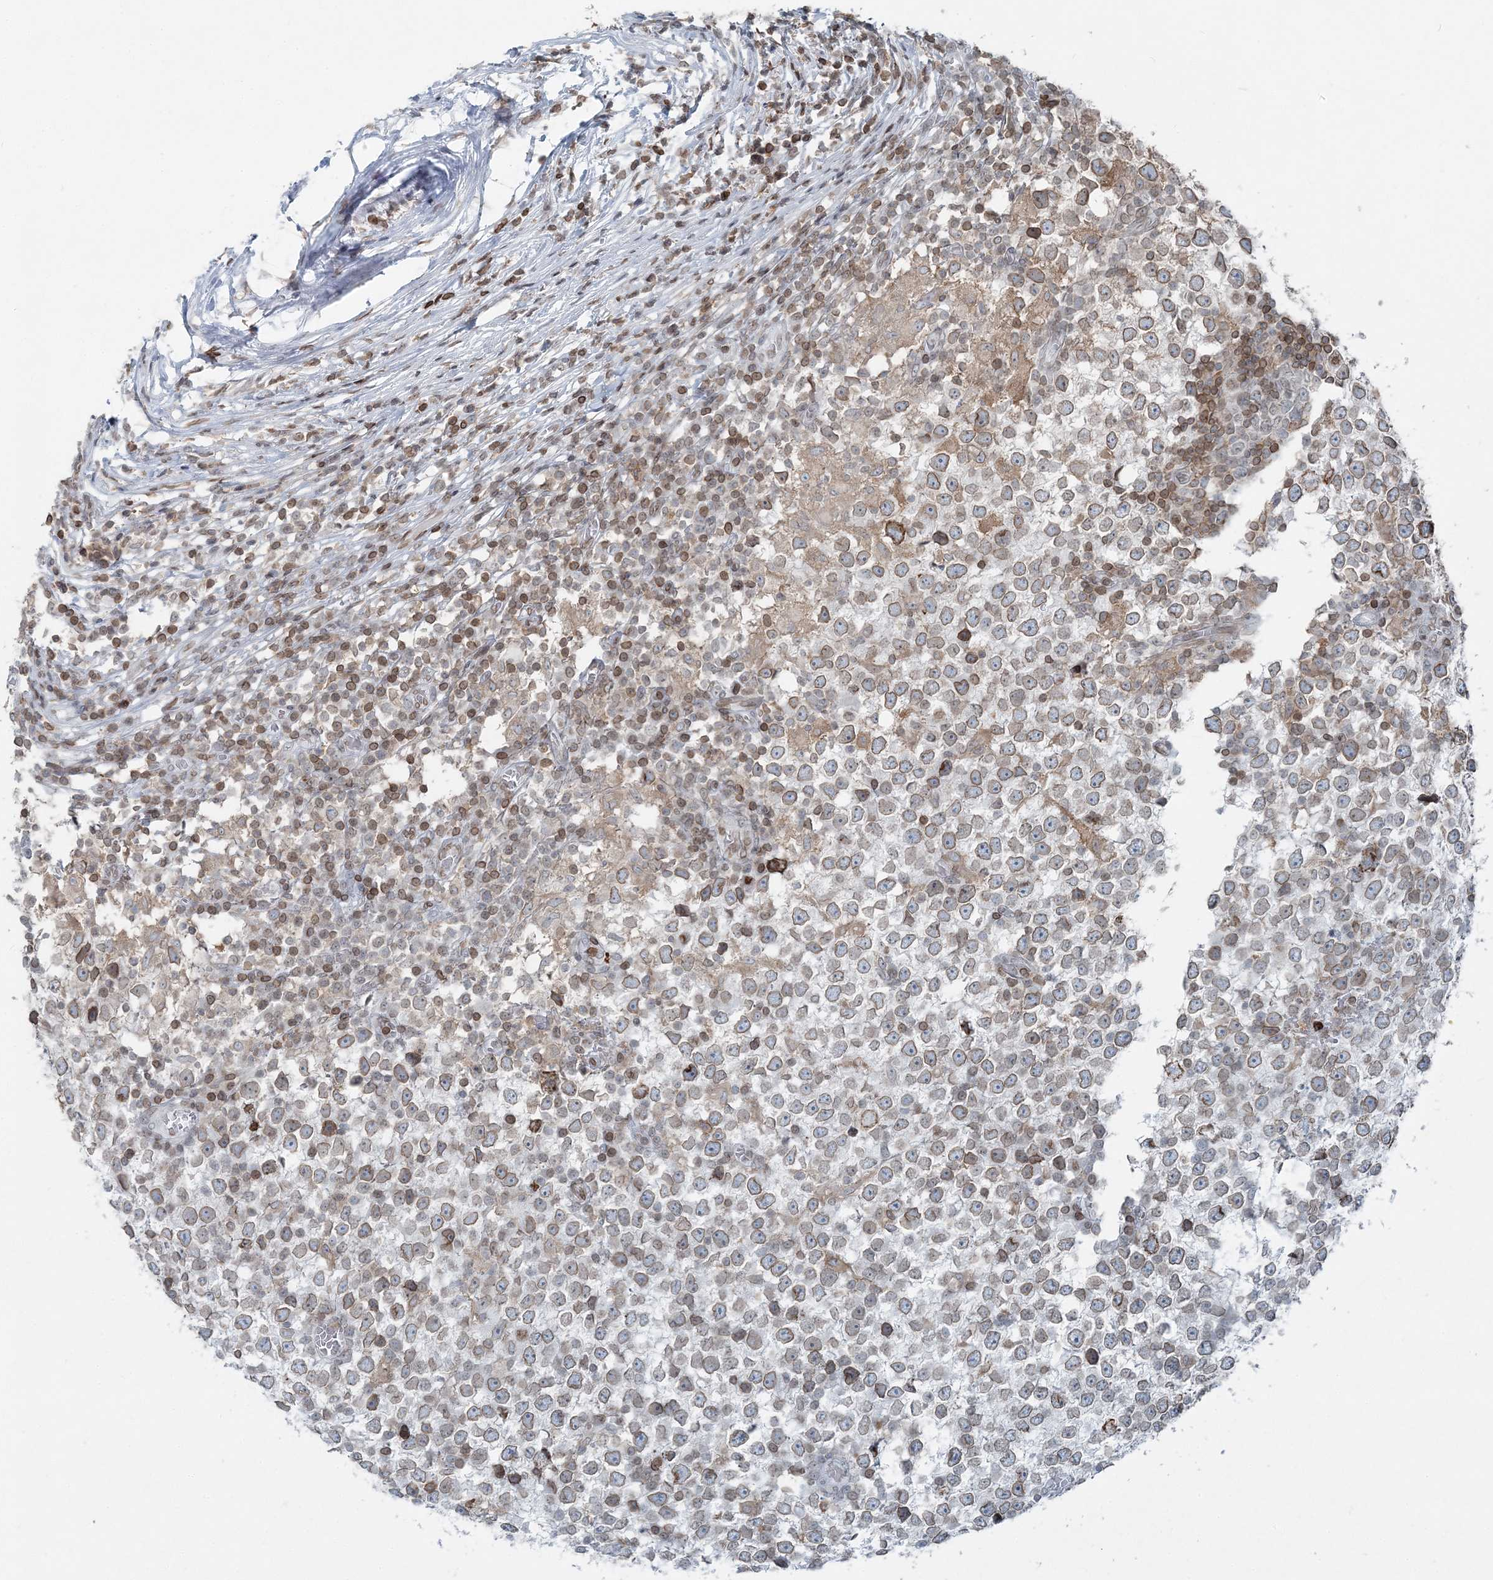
{"staining": {"intensity": "moderate", "quantity": ">75%", "location": "cytoplasmic/membranous,nuclear"}, "tissue": "testis cancer", "cell_type": "Tumor cells", "image_type": "cancer", "snomed": [{"axis": "morphology", "description": "Seminoma, NOS"}, {"axis": "topography", "description": "Testis"}], "caption": "Immunohistochemistry histopathology image of neoplastic tissue: testis cancer stained using IHC exhibits medium levels of moderate protein expression localized specifically in the cytoplasmic/membranous and nuclear of tumor cells, appearing as a cytoplasmic/membranous and nuclear brown color.", "gene": "GJD4", "patient": {"sex": "male", "age": 65}}